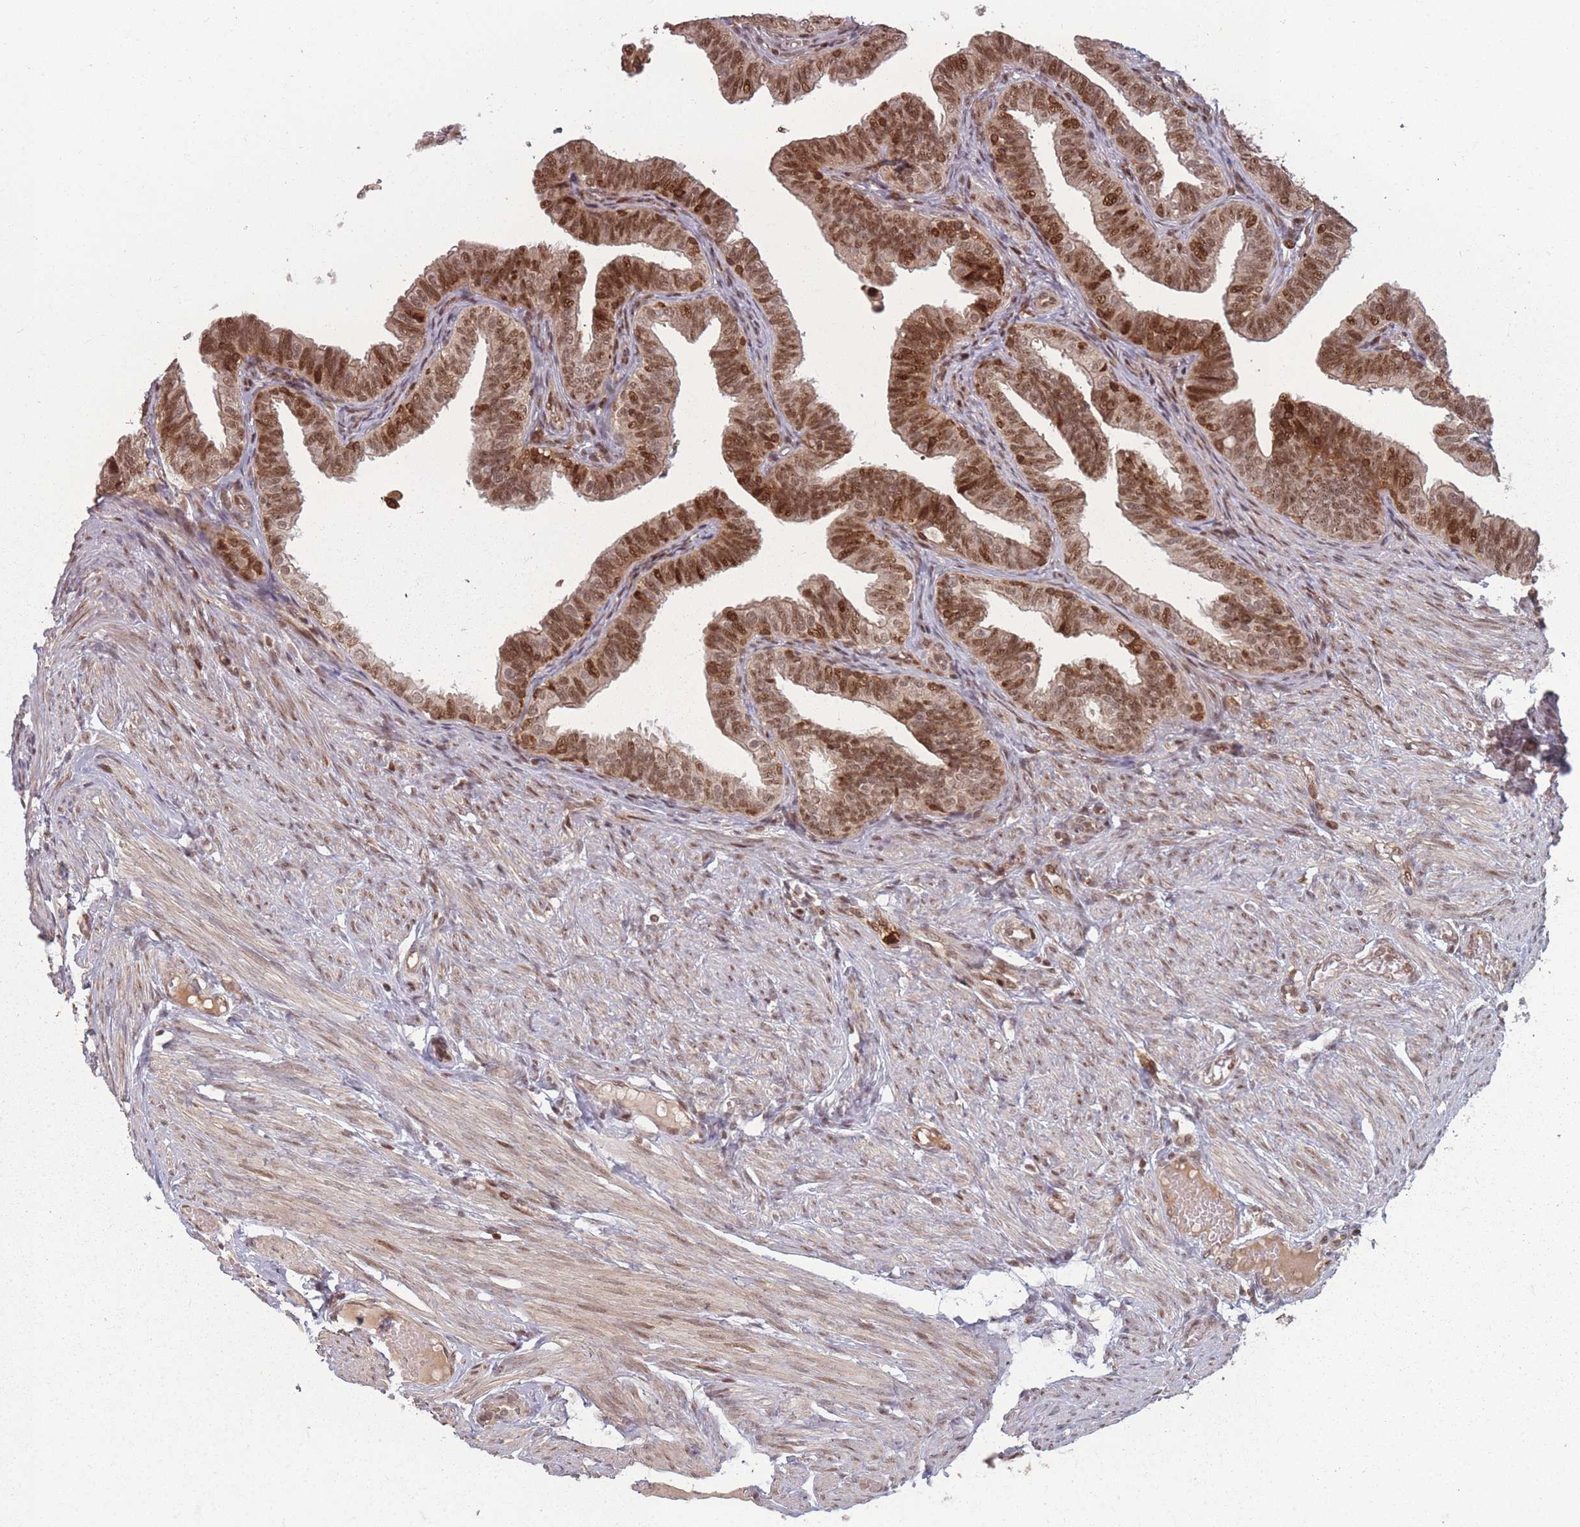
{"staining": {"intensity": "strong", "quantity": ">75%", "location": "nuclear"}, "tissue": "fallopian tube", "cell_type": "Glandular cells", "image_type": "normal", "snomed": [{"axis": "morphology", "description": "Normal tissue, NOS"}, {"axis": "topography", "description": "Fallopian tube"}], "caption": "A micrograph of fallopian tube stained for a protein demonstrates strong nuclear brown staining in glandular cells.", "gene": "WDR55", "patient": {"sex": "female", "age": 39}}